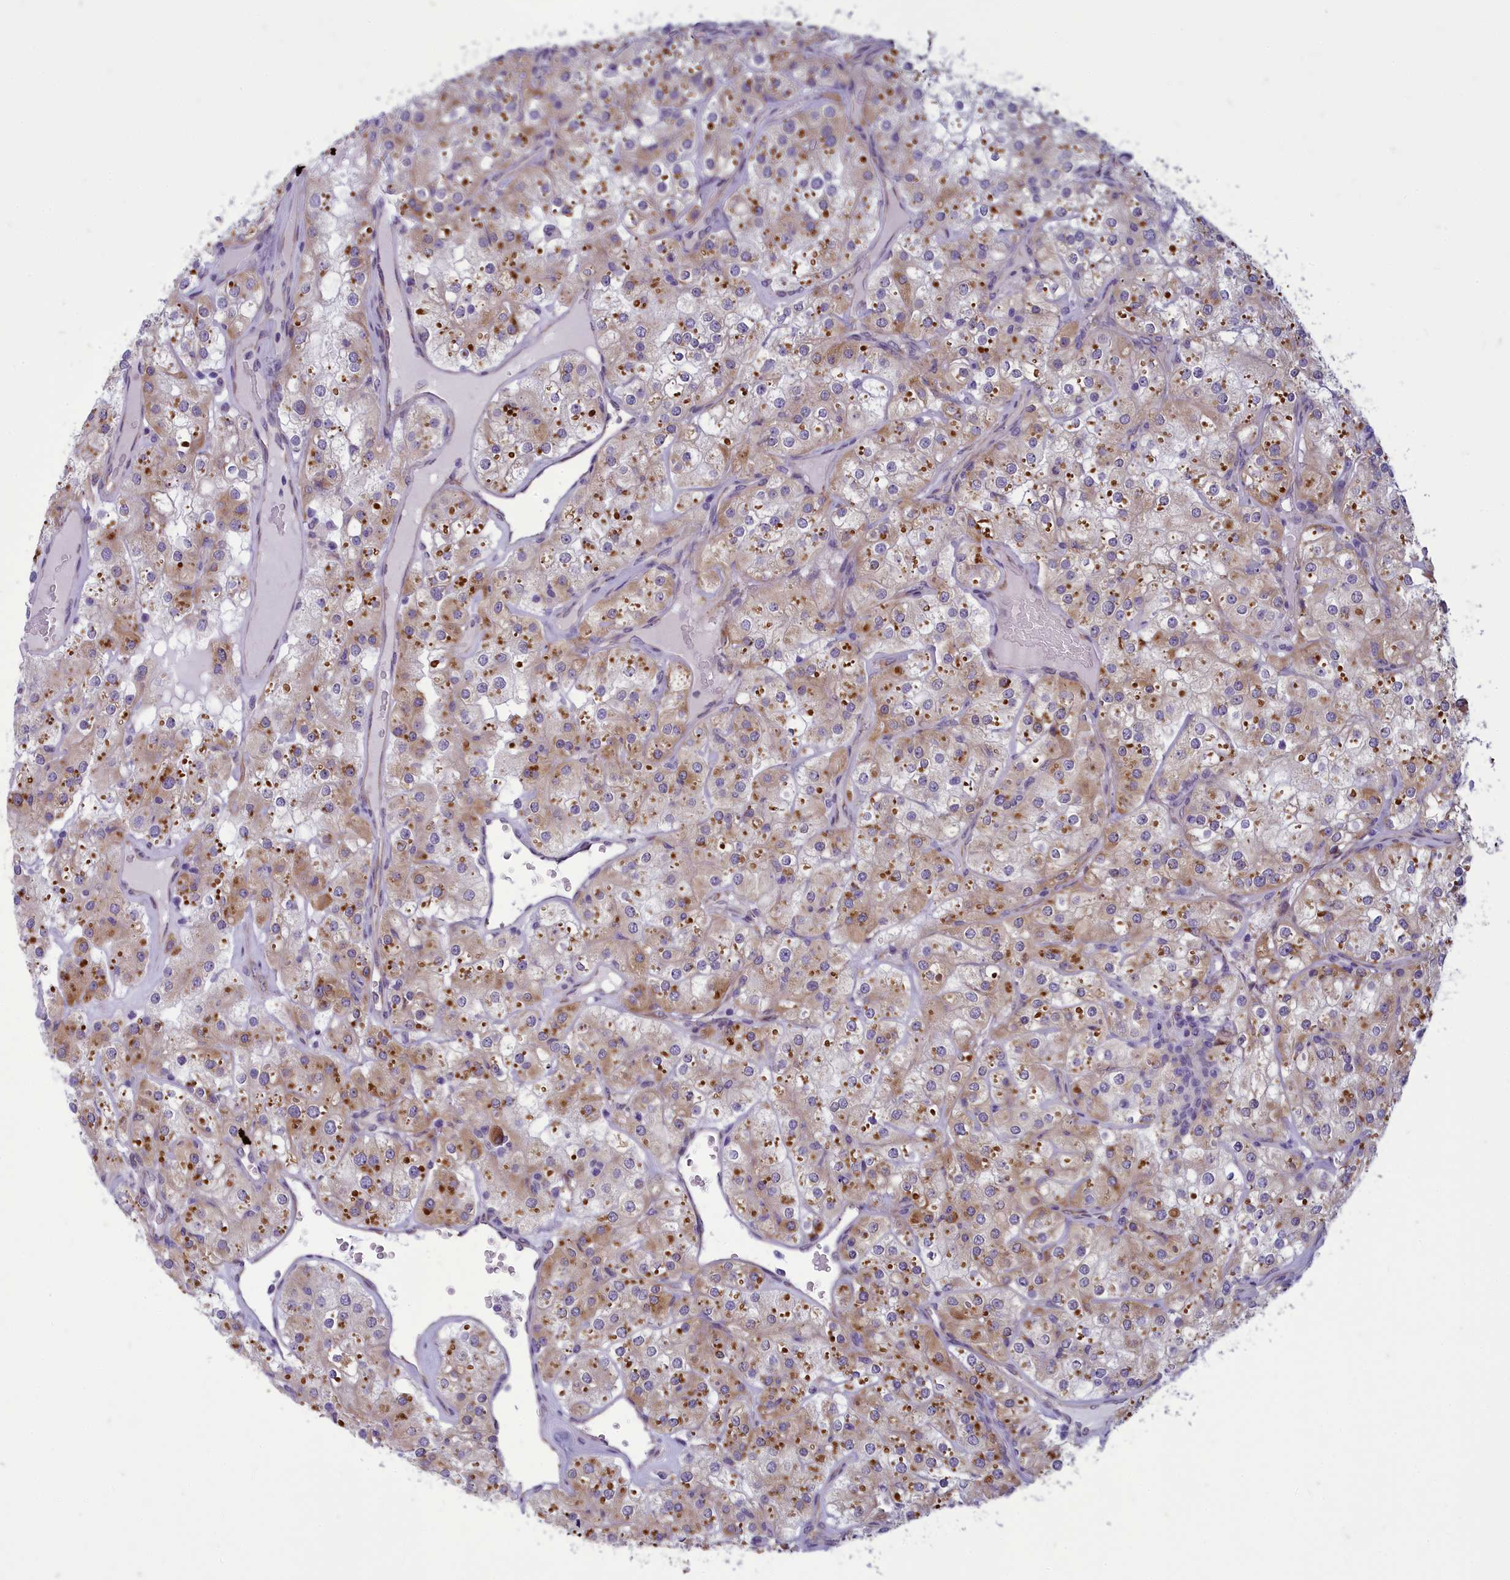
{"staining": {"intensity": "moderate", "quantity": "25%-75%", "location": "cytoplasmic/membranous"}, "tissue": "renal cancer", "cell_type": "Tumor cells", "image_type": "cancer", "snomed": [{"axis": "morphology", "description": "Adenocarcinoma, NOS"}, {"axis": "topography", "description": "Kidney"}], "caption": "Protein analysis of renal cancer (adenocarcinoma) tissue displays moderate cytoplasmic/membranous staining in approximately 25%-75% of tumor cells. (IHC, brightfield microscopy, high magnification).", "gene": "CENATAC", "patient": {"sex": "male", "age": 77}}